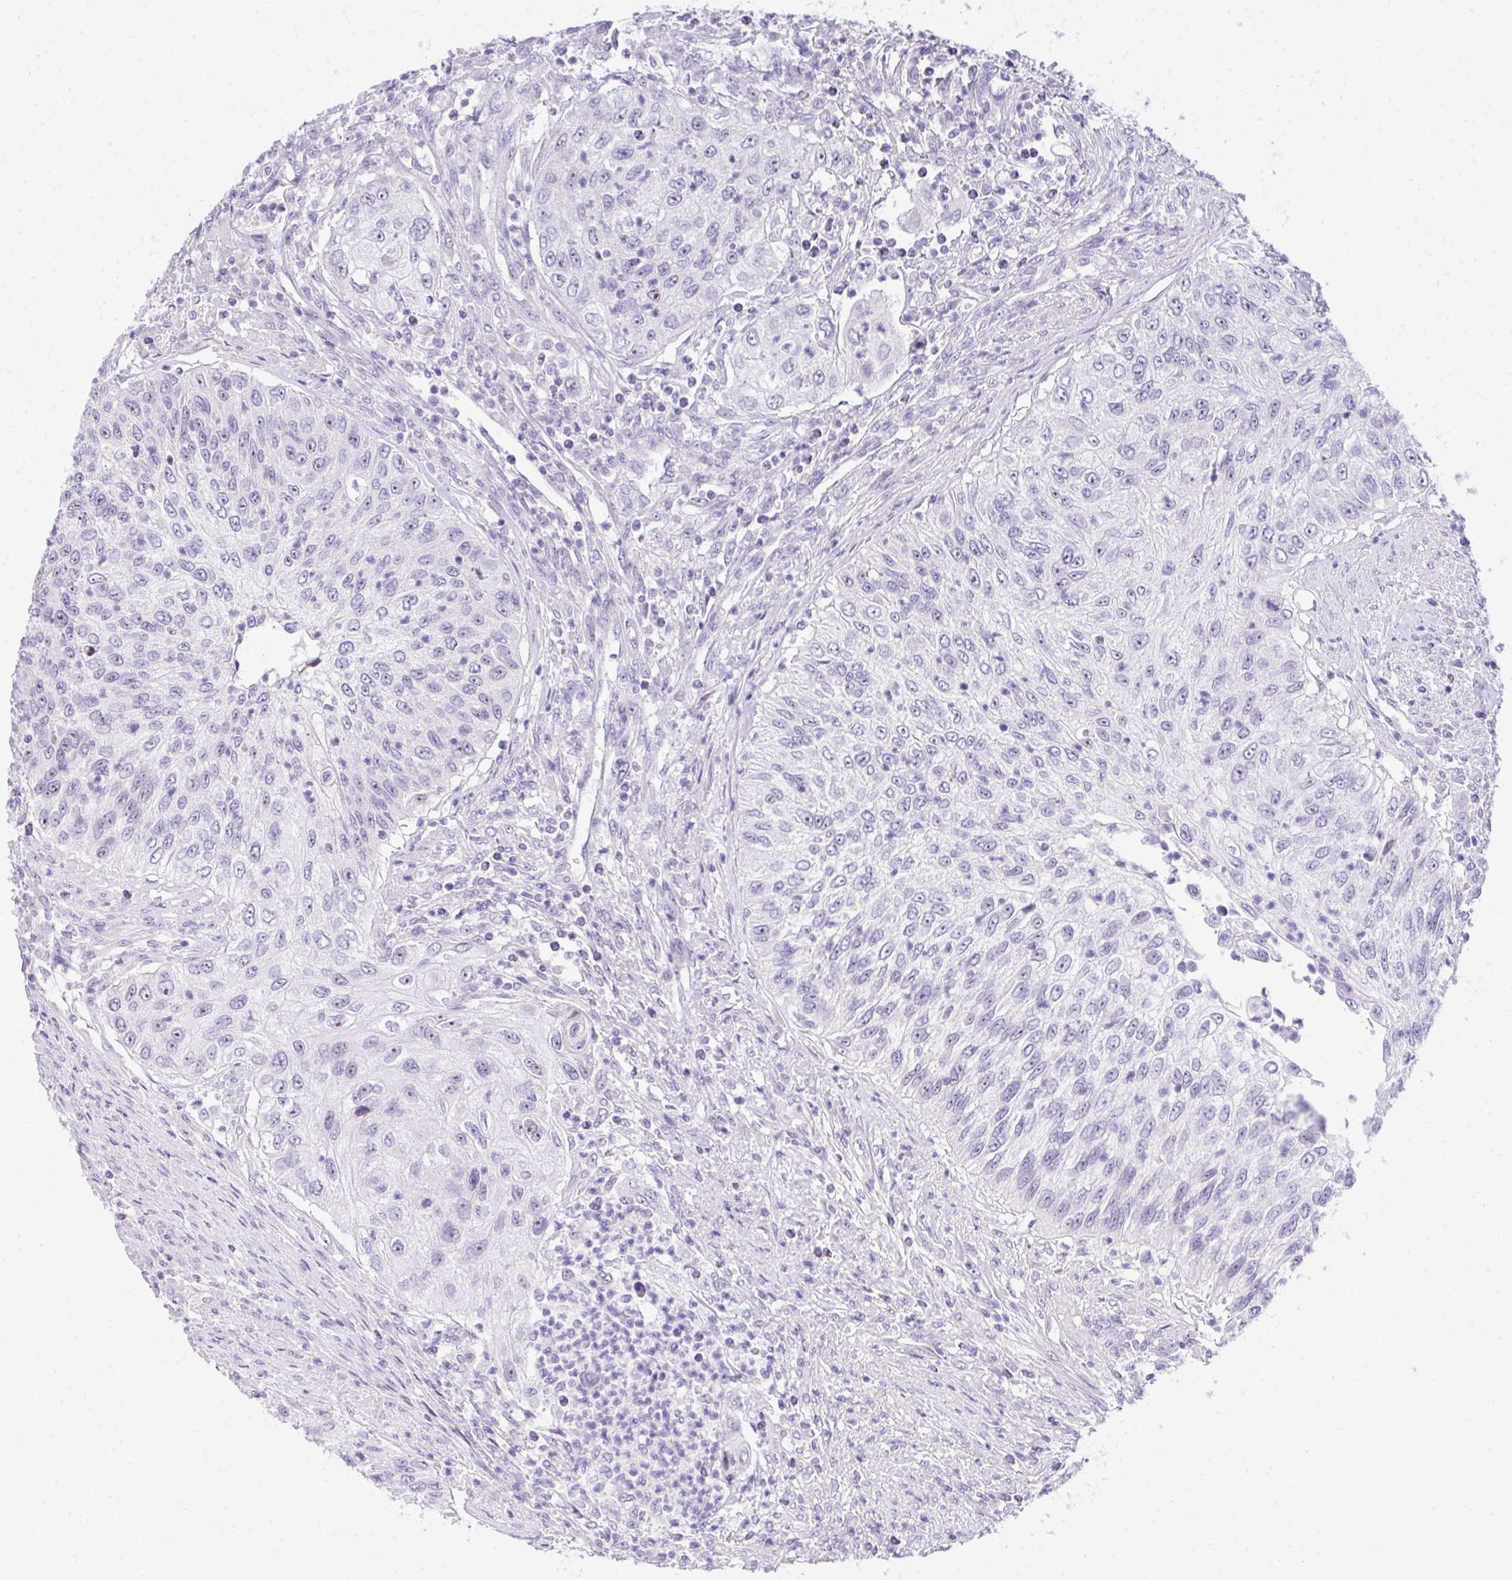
{"staining": {"intensity": "negative", "quantity": "none", "location": "none"}, "tissue": "urothelial cancer", "cell_type": "Tumor cells", "image_type": "cancer", "snomed": [{"axis": "morphology", "description": "Urothelial carcinoma, High grade"}, {"axis": "topography", "description": "Urinary bladder"}], "caption": "An immunohistochemistry (IHC) micrograph of urothelial cancer is shown. There is no staining in tumor cells of urothelial cancer. The staining was performed using DAB (3,3'-diaminobenzidine) to visualize the protein expression in brown, while the nuclei were stained in blue with hematoxylin (Magnification: 20x).", "gene": "EID3", "patient": {"sex": "female", "age": 60}}